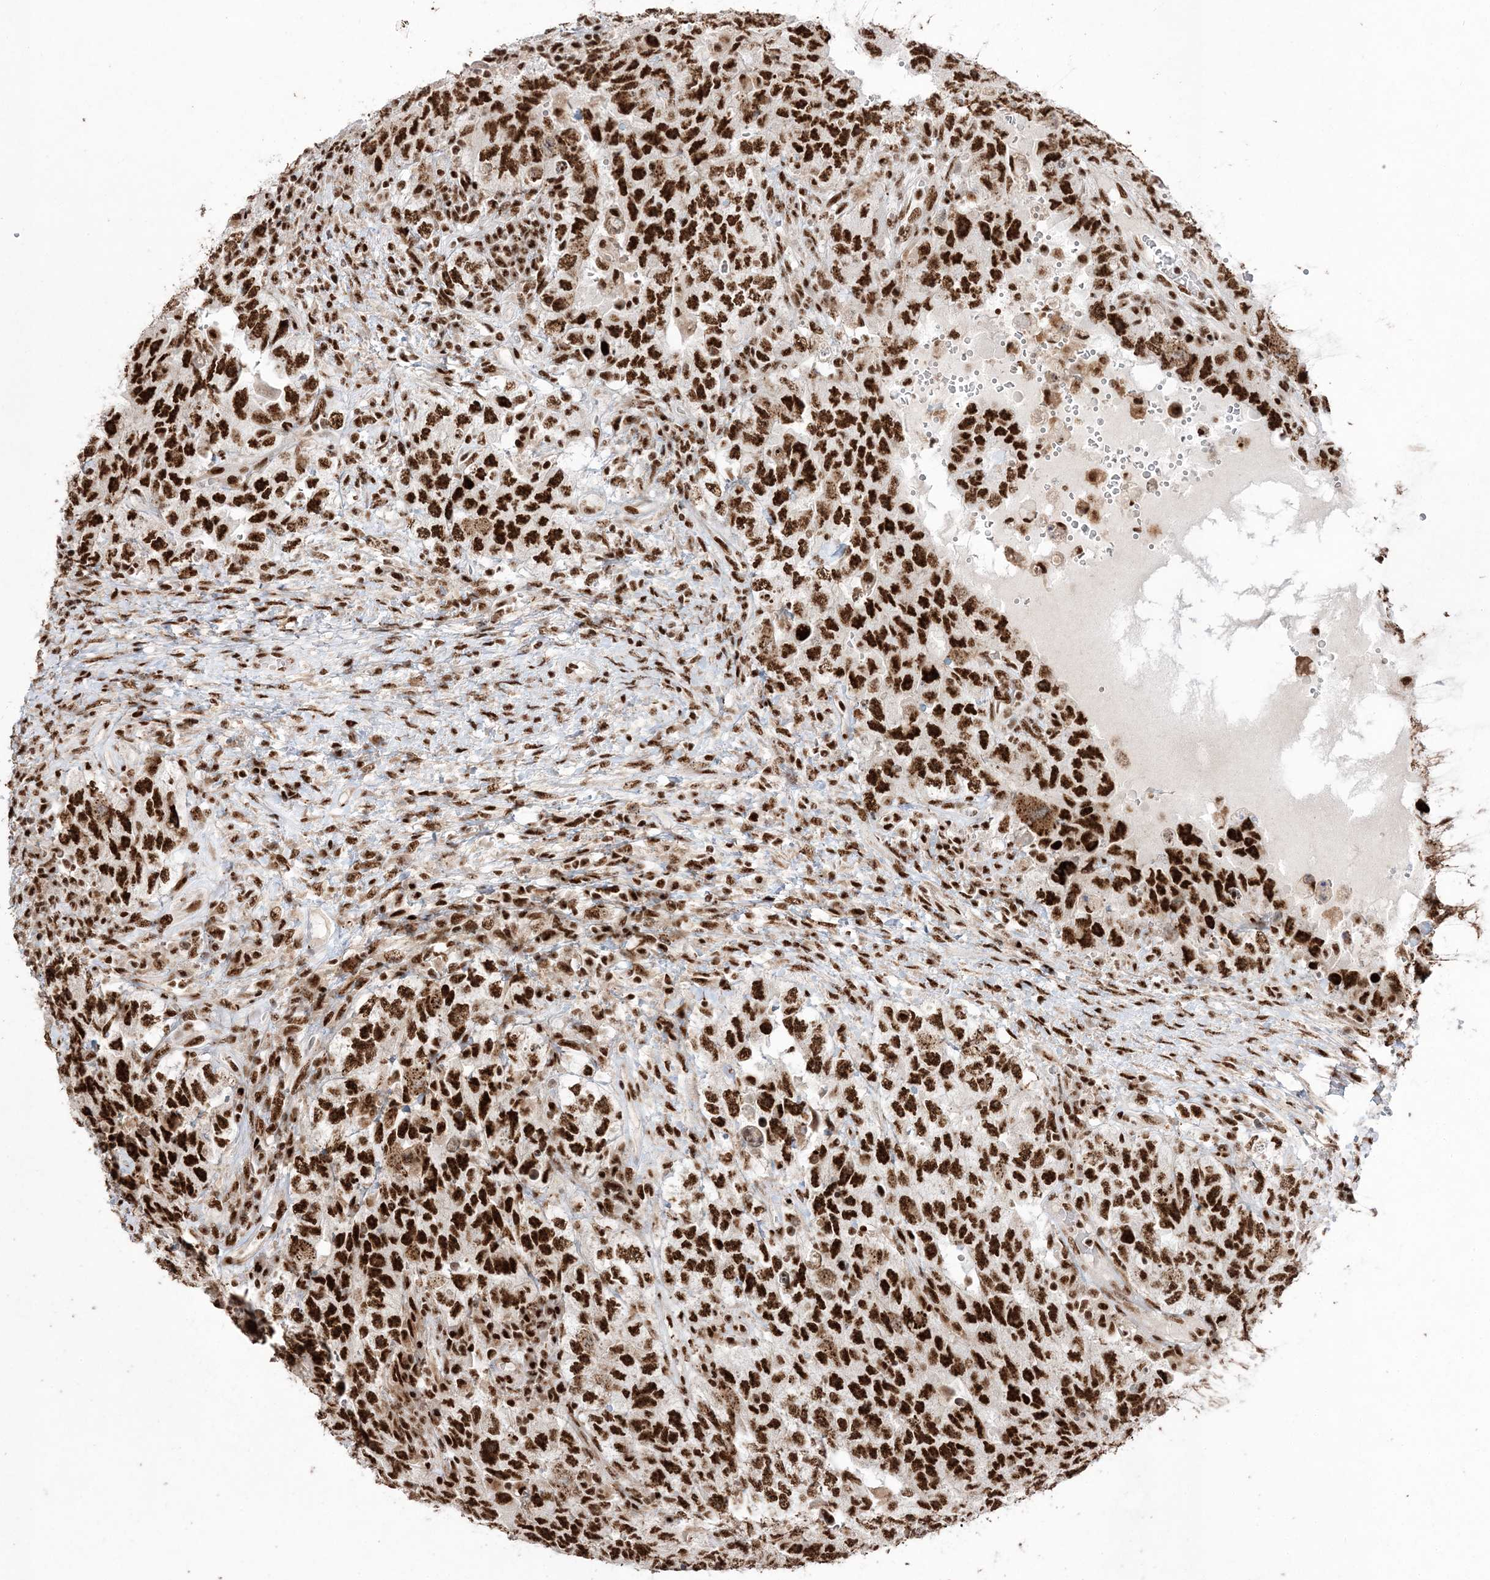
{"staining": {"intensity": "strong", "quantity": ">75%", "location": "nuclear"}, "tissue": "testis cancer", "cell_type": "Tumor cells", "image_type": "cancer", "snomed": [{"axis": "morphology", "description": "Carcinoma, Embryonal, NOS"}, {"axis": "topography", "description": "Testis"}], "caption": "Protein staining shows strong nuclear positivity in approximately >75% of tumor cells in testis embryonal carcinoma.", "gene": "RBM17", "patient": {"sex": "male", "age": 26}}